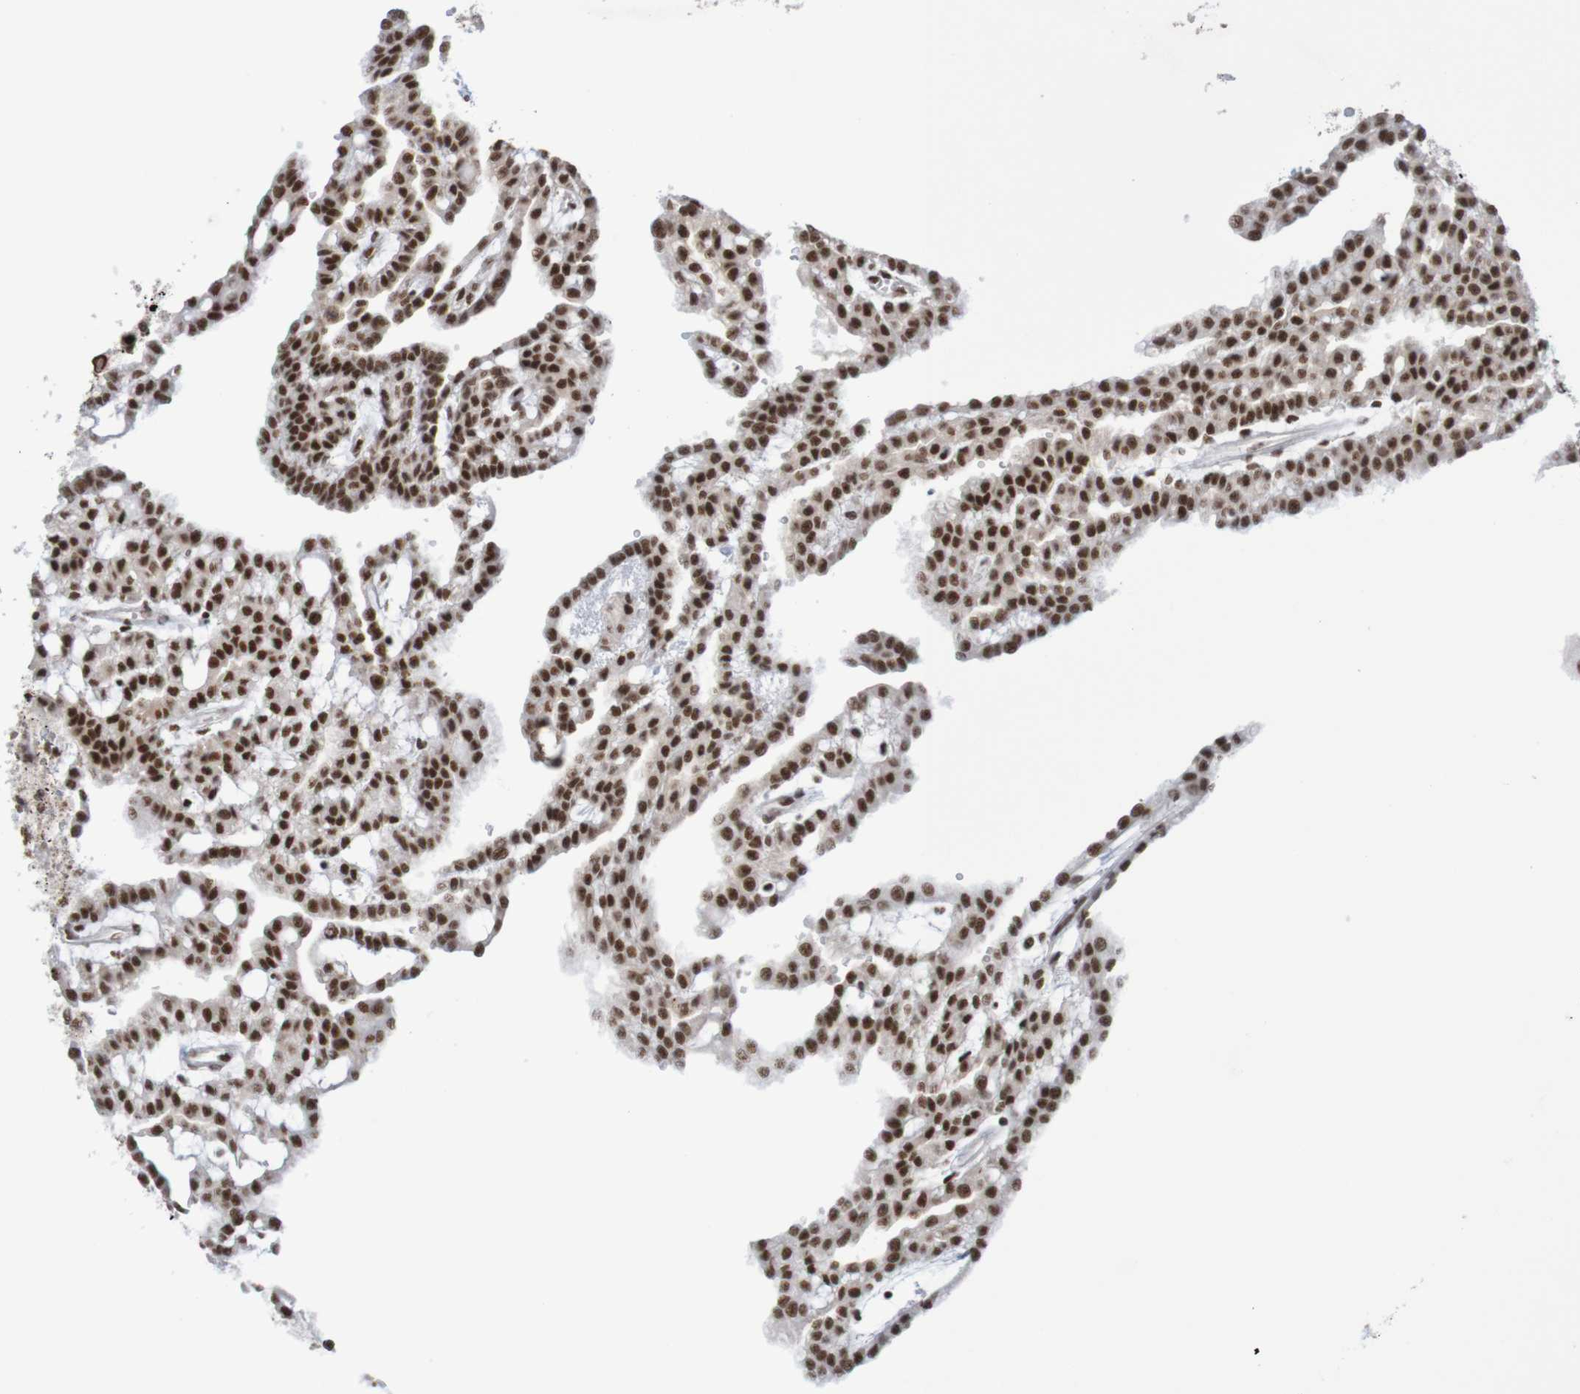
{"staining": {"intensity": "strong", "quantity": ">75%", "location": "nuclear"}, "tissue": "renal cancer", "cell_type": "Tumor cells", "image_type": "cancer", "snomed": [{"axis": "morphology", "description": "Adenocarcinoma, NOS"}, {"axis": "topography", "description": "Kidney"}], "caption": "IHC of renal cancer (adenocarcinoma) shows high levels of strong nuclear staining in approximately >75% of tumor cells. The staining was performed using DAB (3,3'-diaminobenzidine), with brown indicating positive protein expression. Nuclei are stained blue with hematoxylin.", "gene": "THRAP3", "patient": {"sex": "male", "age": 63}}